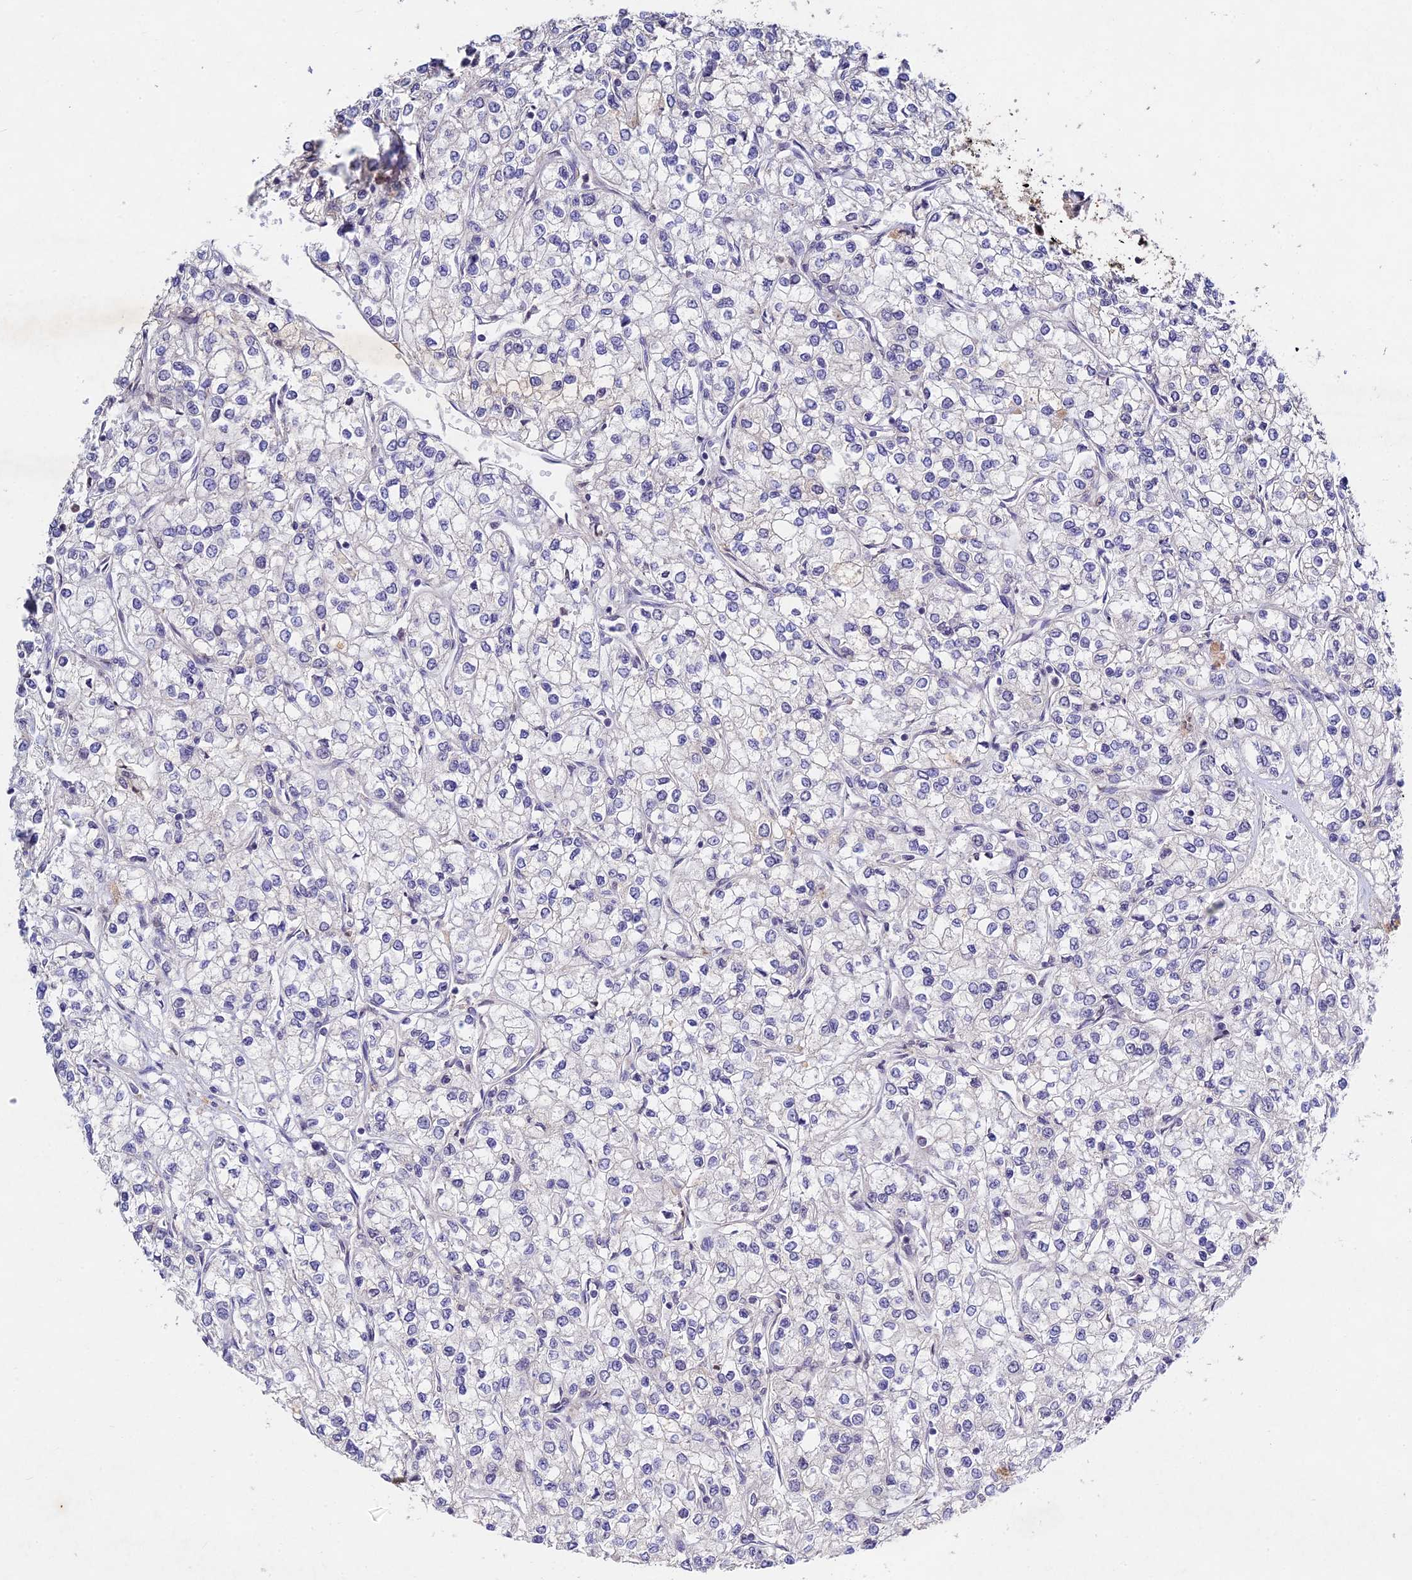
{"staining": {"intensity": "negative", "quantity": "none", "location": "none"}, "tissue": "renal cancer", "cell_type": "Tumor cells", "image_type": "cancer", "snomed": [{"axis": "morphology", "description": "Adenocarcinoma, NOS"}, {"axis": "topography", "description": "Kidney"}], "caption": "Immunohistochemical staining of renal cancer shows no significant positivity in tumor cells. (DAB IHC, high magnification).", "gene": "RAVER1", "patient": {"sex": "male", "age": 80}}